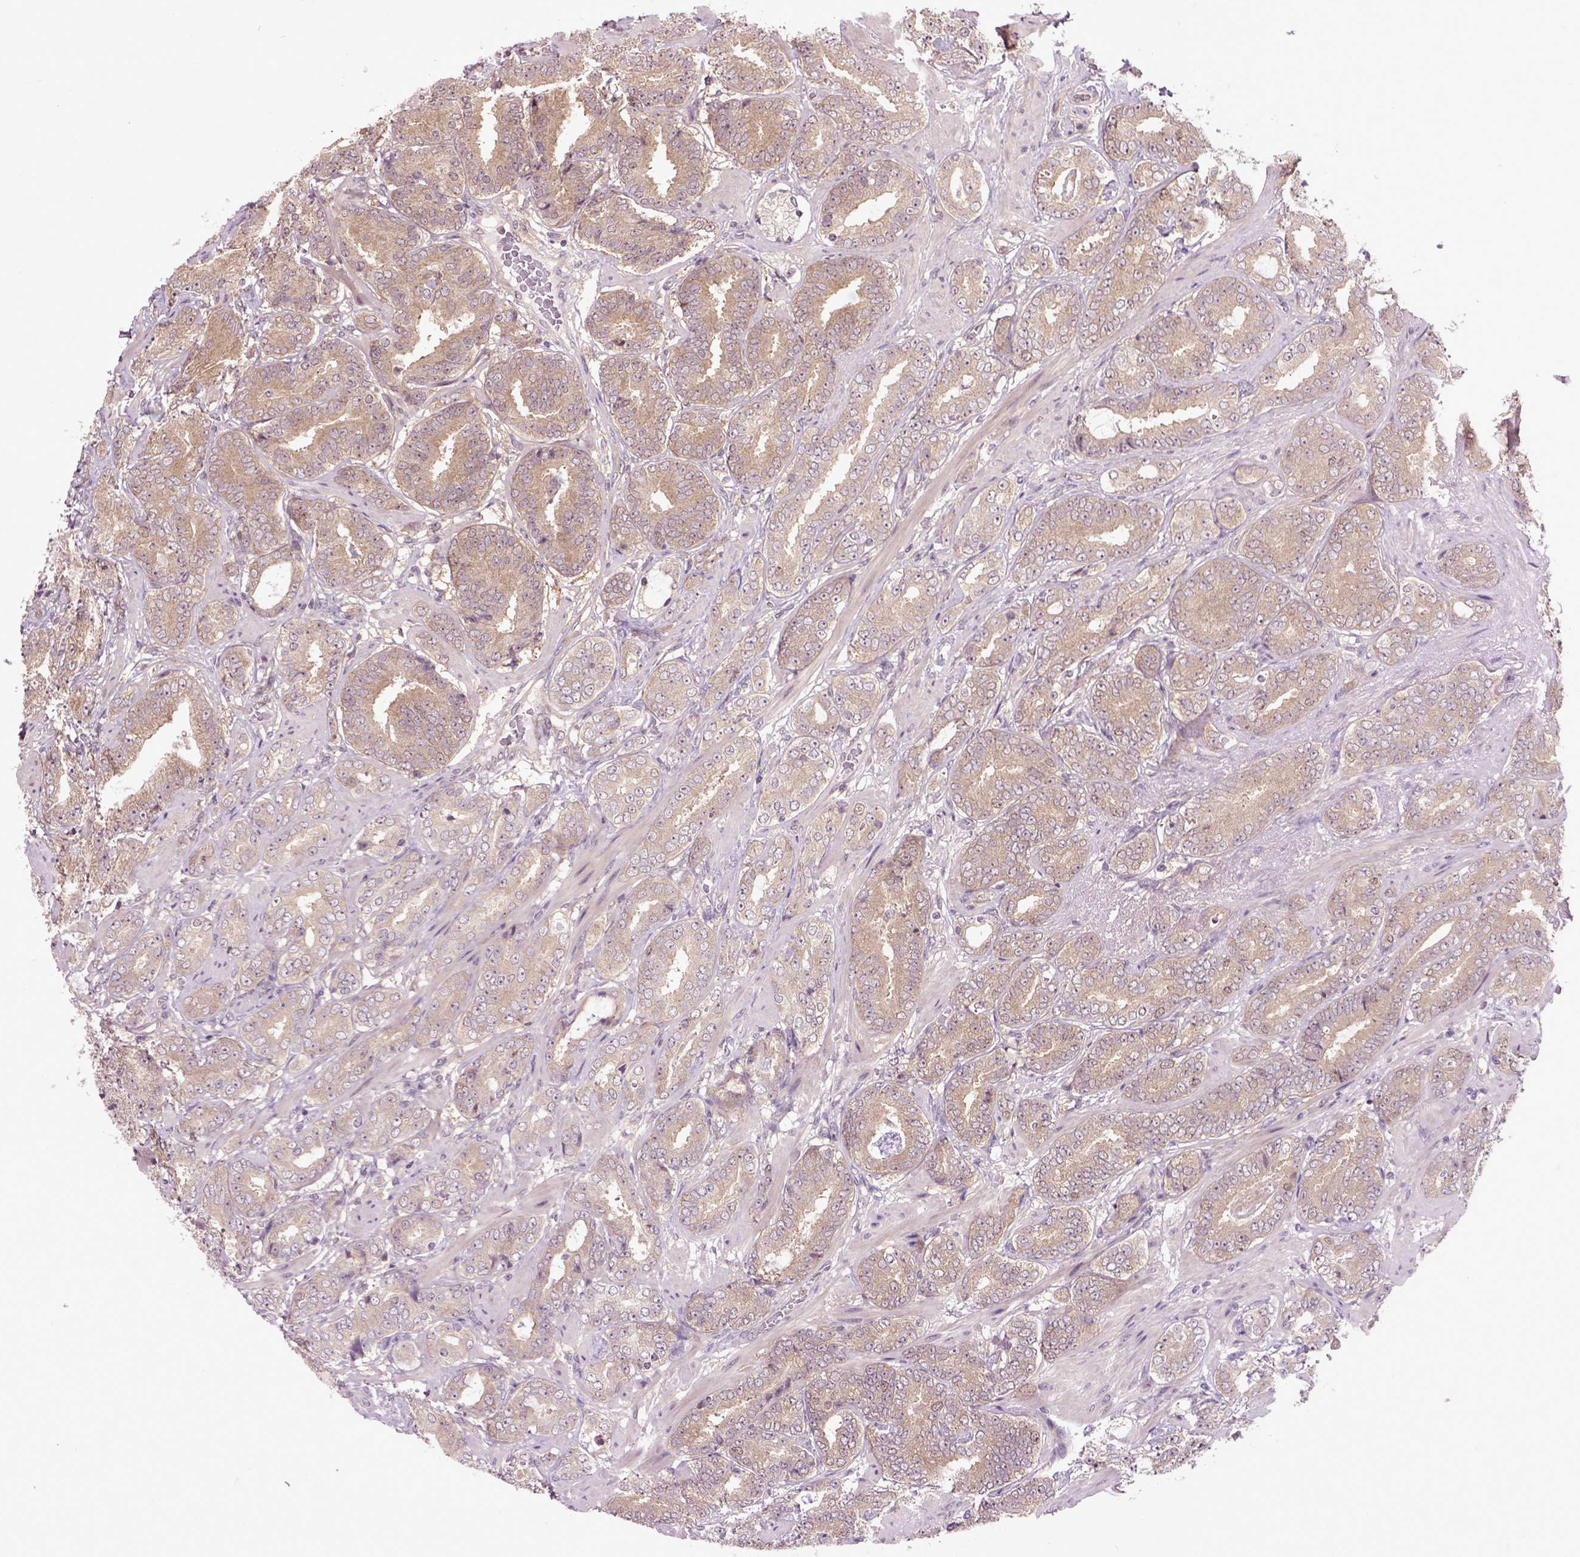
{"staining": {"intensity": "moderate", "quantity": ">75%", "location": "cytoplasmic/membranous"}, "tissue": "prostate cancer", "cell_type": "Tumor cells", "image_type": "cancer", "snomed": [{"axis": "morphology", "description": "Adenocarcinoma, Low grade"}, {"axis": "topography", "description": "Prostate"}], "caption": "Prostate cancer was stained to show a protein in brown. There is medium levels of moderate cytoplasmic/membranous positivity in about >75% of tumor cells.", "gene": "WDR48", "patient": {"sex": "male", "age": 60}}